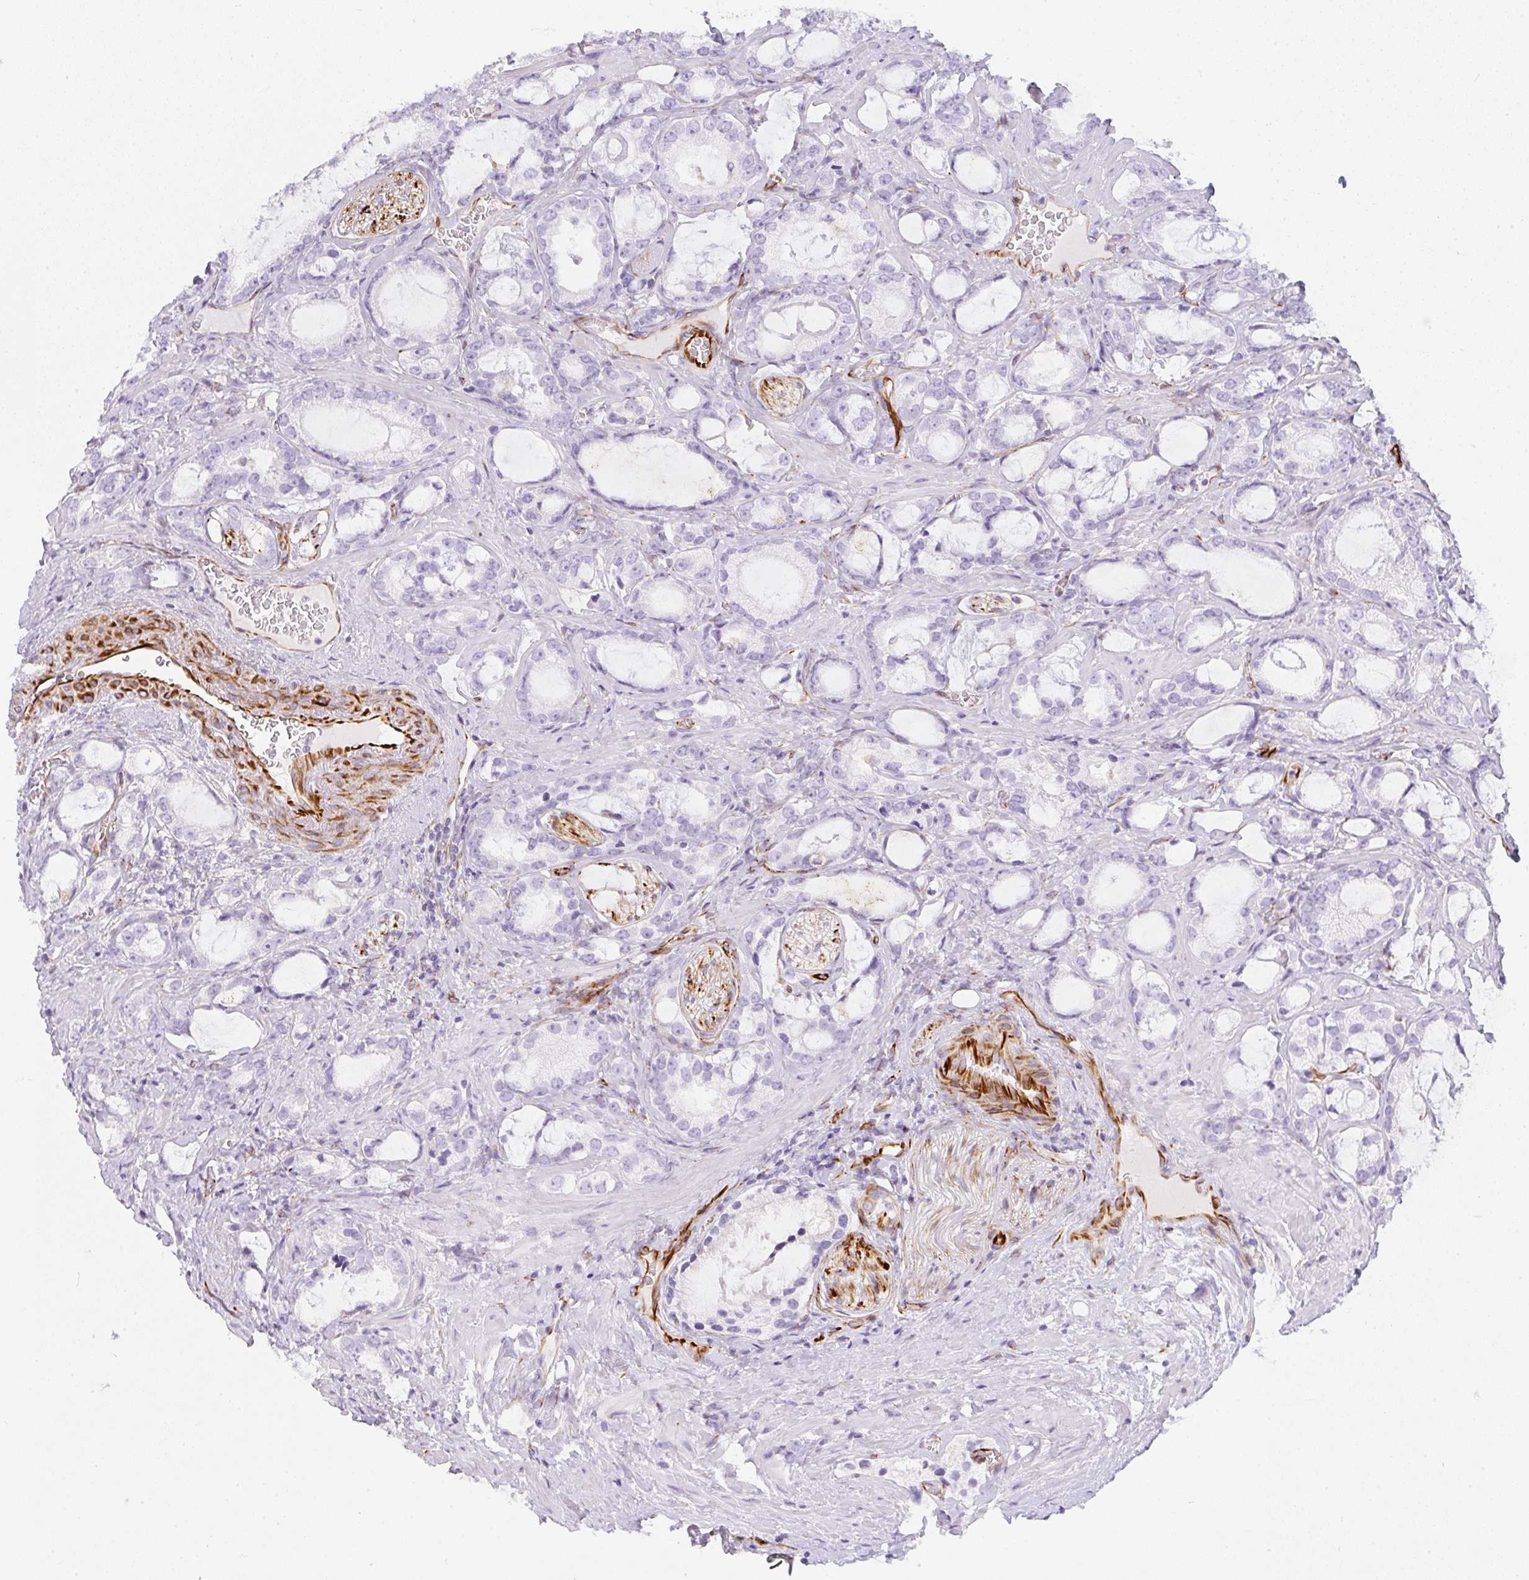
{"staining": {"intensity": "negative", "quantity": "none", "location": "none"}, "tissue": "prostate cancer", "cell_type": "Tumor cells", "image_type": "cancer", "snomed": [{"axis": "morphology", "description": "Adenocarcinoma, Medium grade"}, {"axis": "topography", "description": "Prostate"}], "caption": "Immunohistochemistry image of human adenocarcinoma (medium-grade) (prostate) stained for a protein (brown), which displays no expression in tumor cells.", "gene": "ZNF689", "patient": {"sex": "male", "age": 57}}